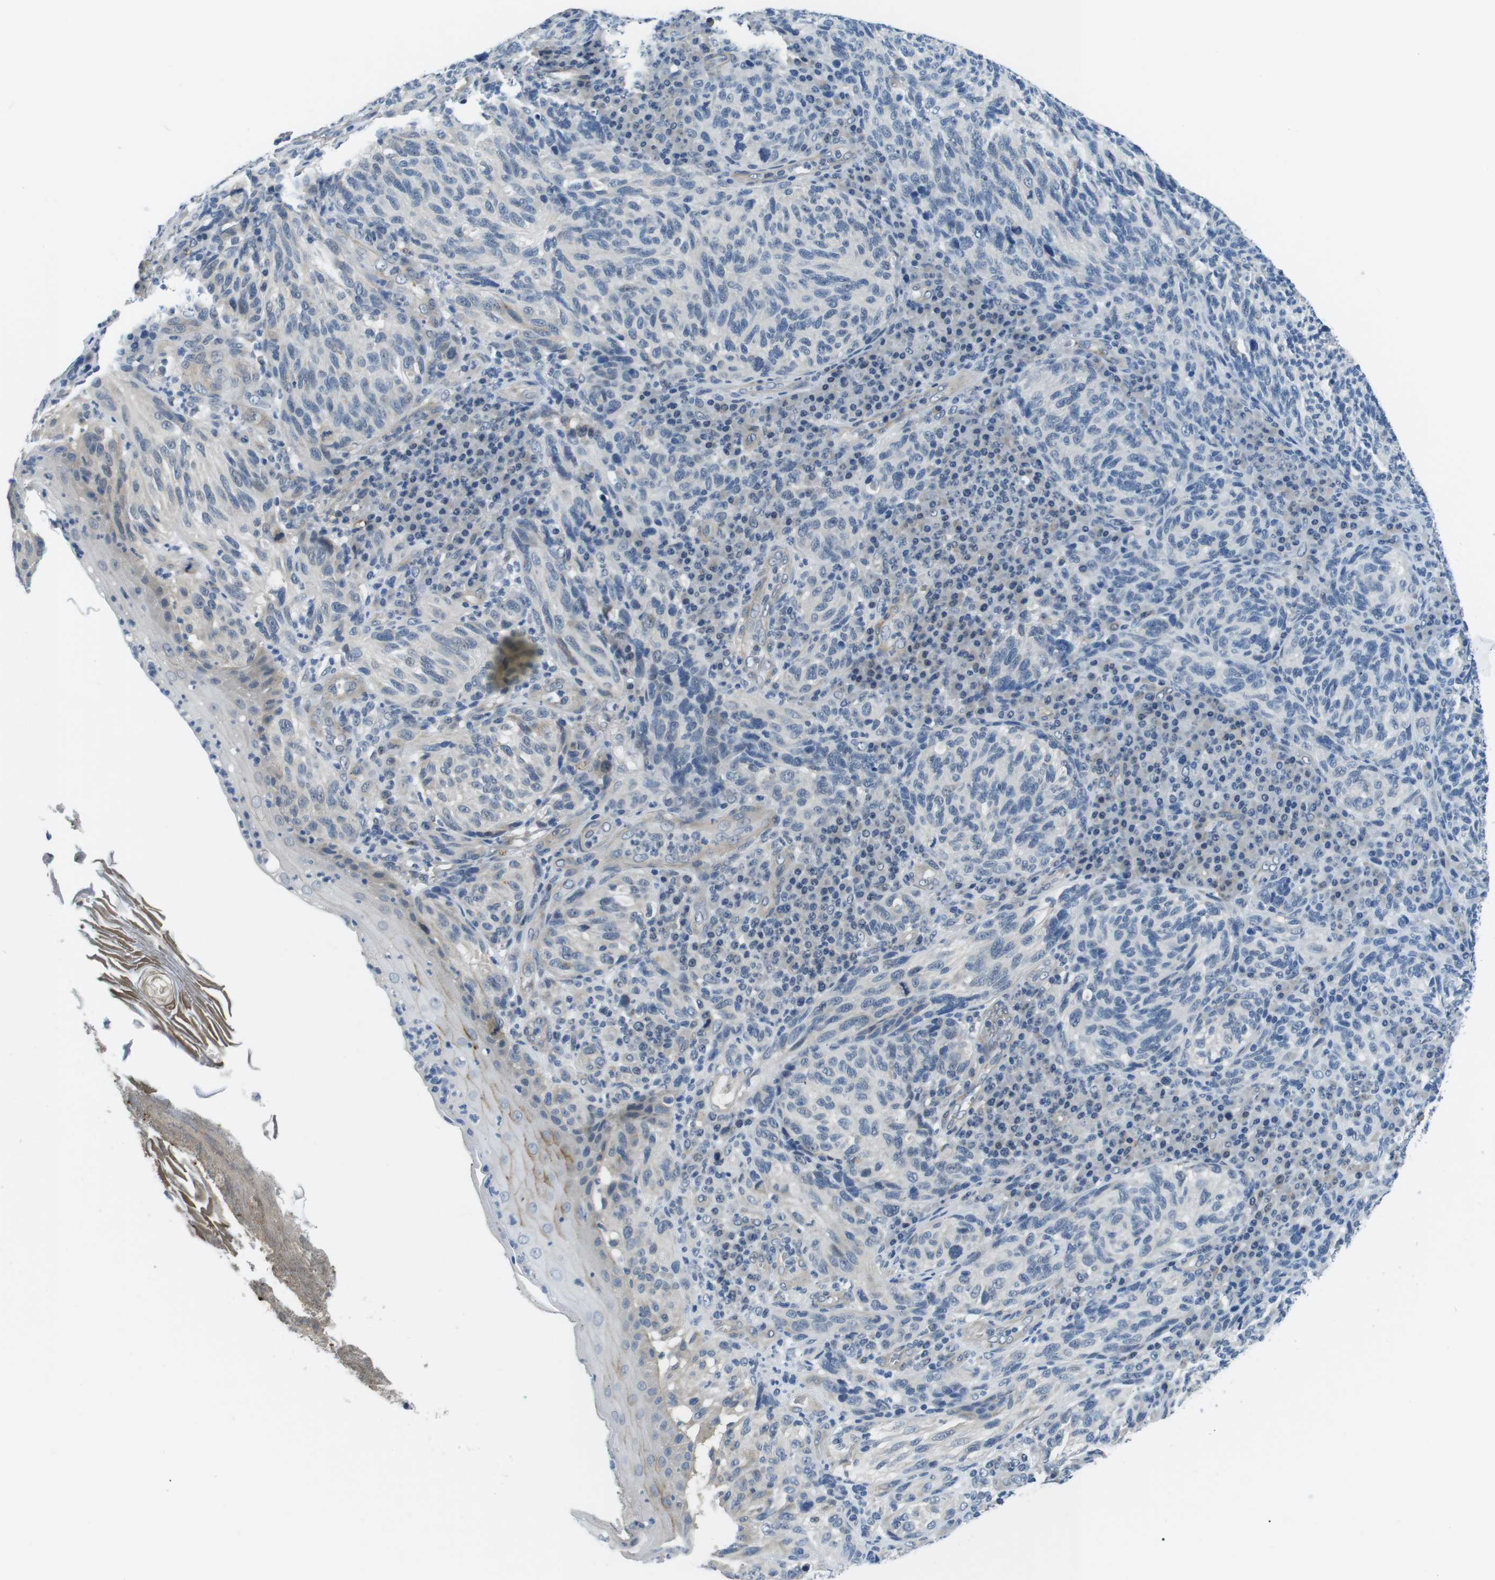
{"staining": {"intensity": "negative", "quantity": "none", "location": "none"}, "tissue": "melanoma", "cell_type": "Tumor cells", "image_type": "cancer", "snomed": [{"axis": "morphology", "description": "Malignant melanoma, NOS"}, {"axis": "topography", "description": "Skin"}], "caption": "Immunohistochemical staining of human malignant melanoma reveals no significant expression in tumor cells. (IHC, brightfield microscopy, high magnification).", "gene": "WSCD1", "patient": {"sex": "female", "age": 73}}